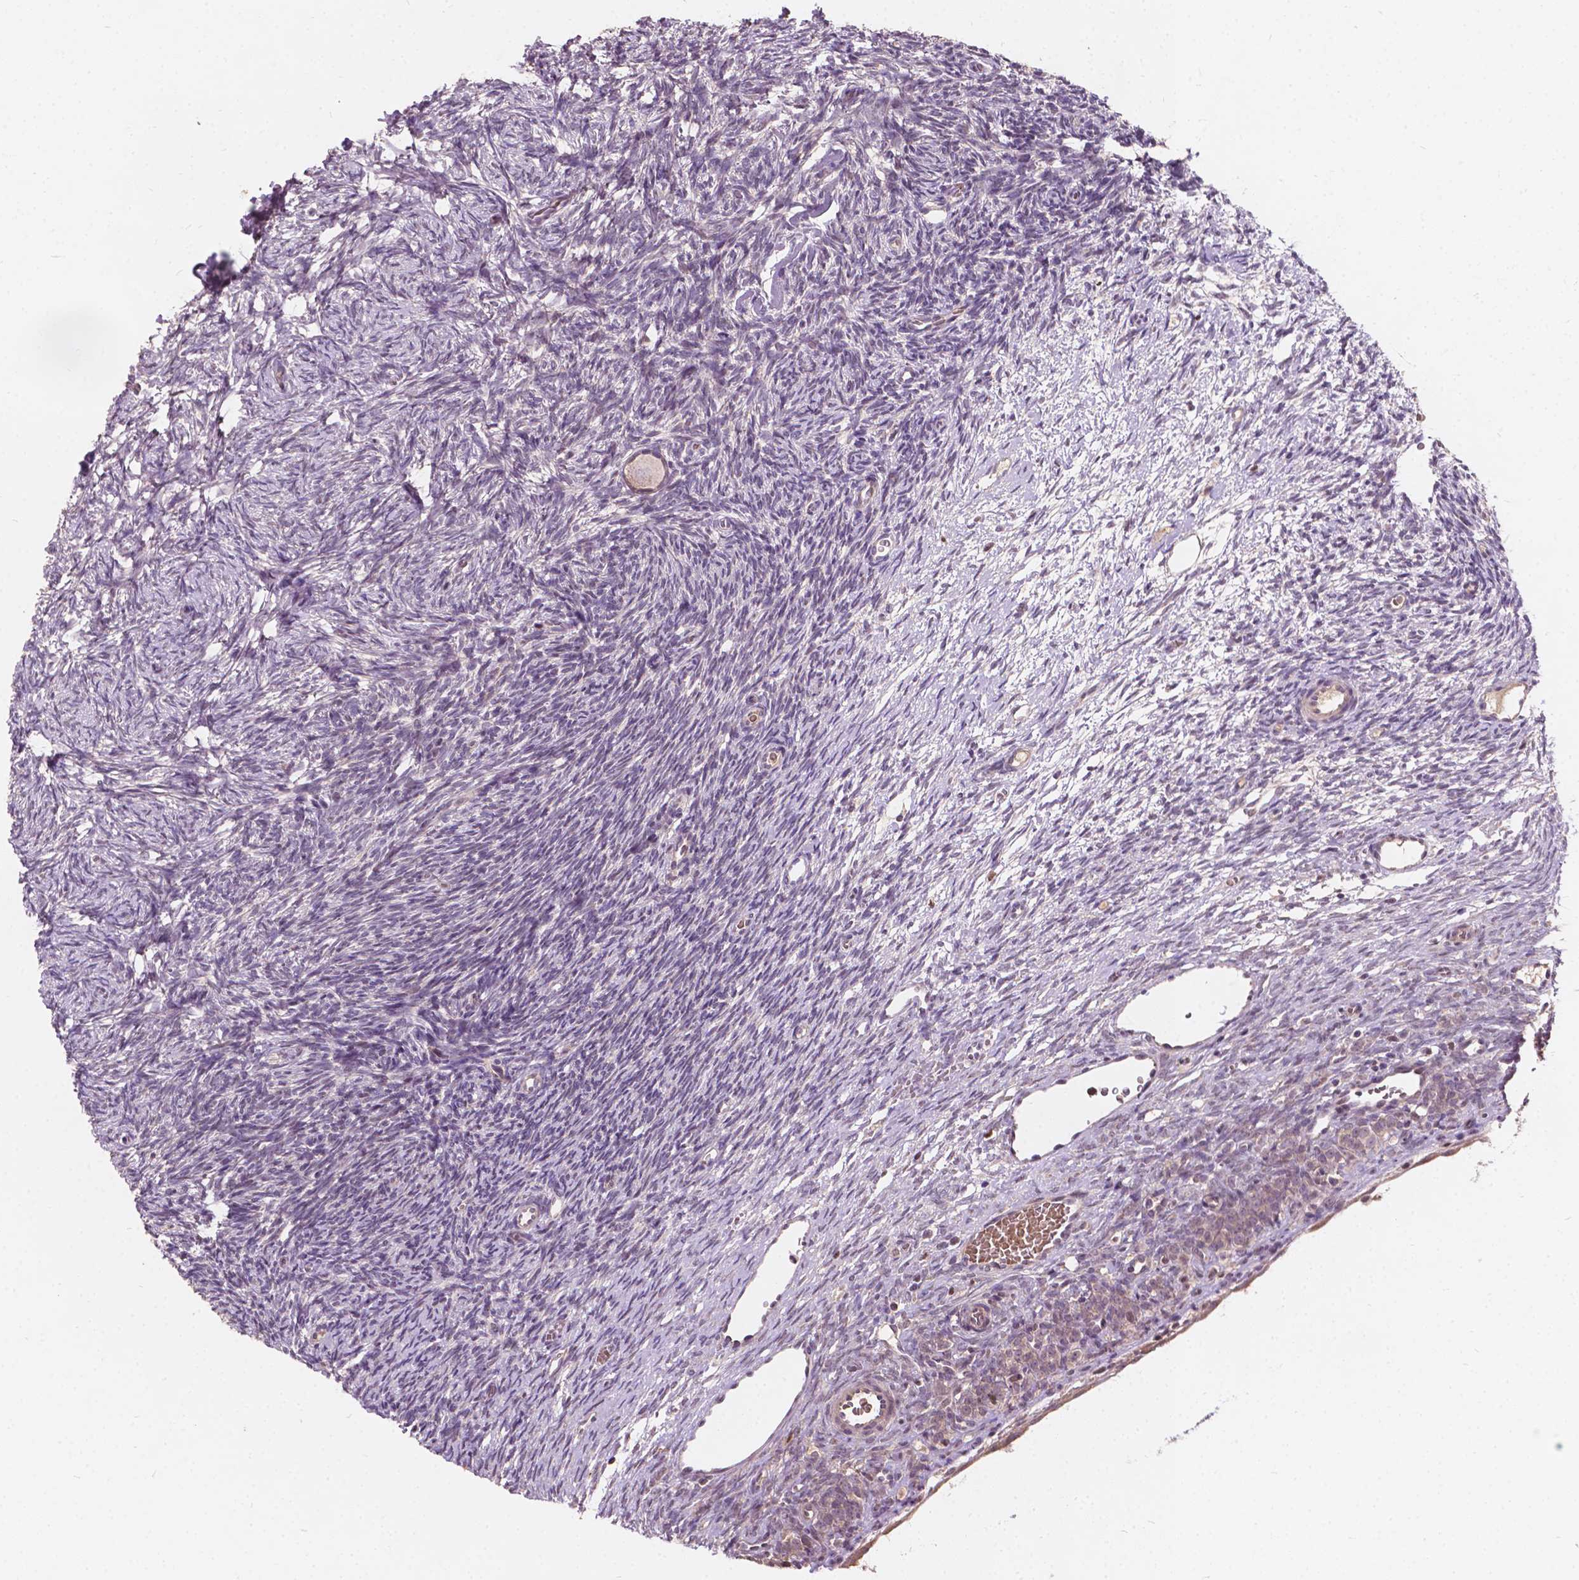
{"staining": {"intensity": "weak", "quantity": ">75%", "location": "cytoplasmic/membranous"}, "tissue": "ovary", "cell_type": "Follicle cells", "image_type": "normal", "snomed": [{"axis": "morphology", "description": "Normal tissue, NOS"}, {"axis": "topography", "description": "Ovary"}], "caption": "Immunohistochemical staining of normal ovary shows weak cytoplasmic/membranous protein staining in about >75% of follicle cells. The staining is performed using DAB brown chromogen to label protein expression. The nuclei are counter-stained blue using hematoxylin.", "gene": "DUSP16", "patient": {"sex": "female", "age": 34}}